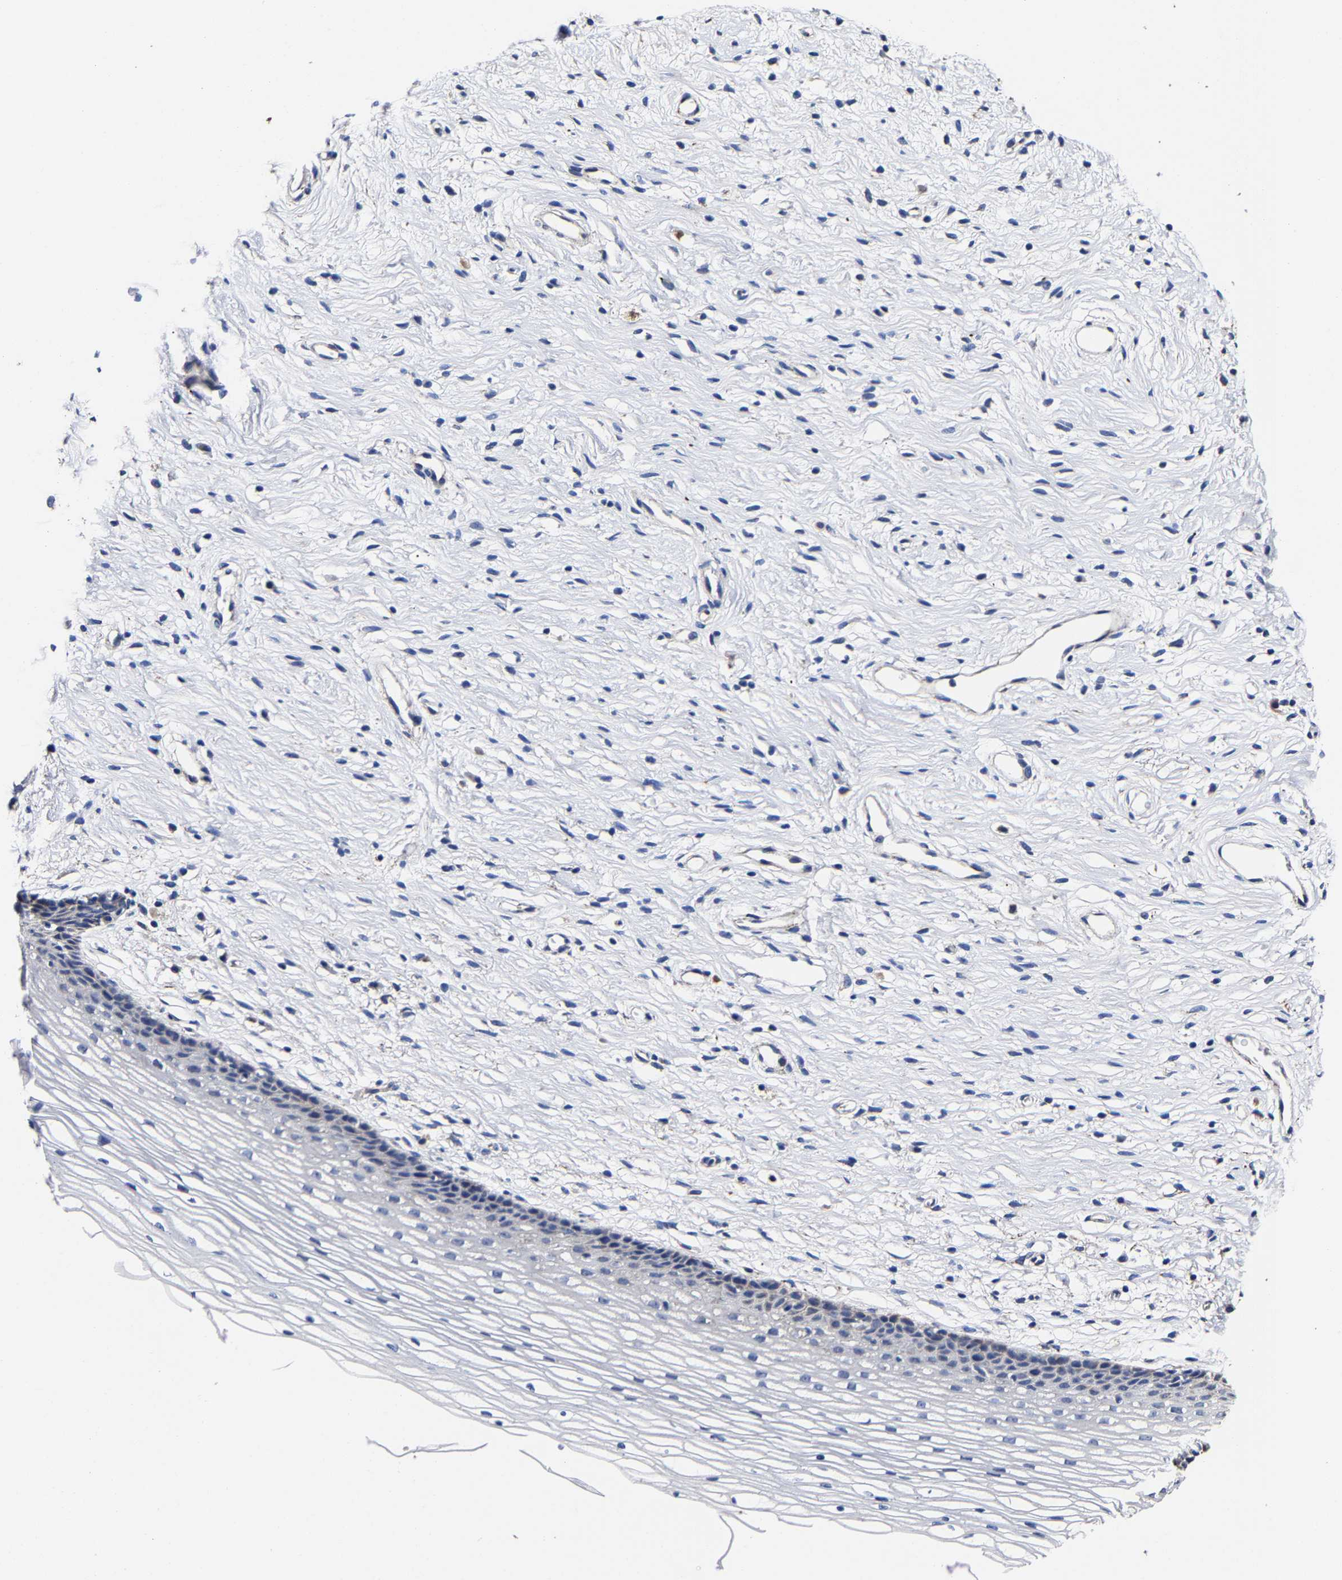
{"staining": {"intensity": "weak", "quantity": ">75%", "location": "cytoplasmic/membranous"}, "tissue": "cervix", "cell_type": "Glandular cells", "image_type": "normal", "snomed": [{"axis": "morphology", "description": "Normal tissue, NOS"}, {"axis": "topography", "description": "Cervix"}], "caption": "IHC staining of normal cervix, which exhibits low levels of weak cytoplasmic/membranous staining in approximately >75% of glandular cells indicating weak cytoplasmic/membranous protein positivity. The staining was performed using DAB (brown) for protein detection and nuclei were counterstained in hematoxylin (blue).", "gene": "AASS", "patient": {"sex": "female", "age": 77}}